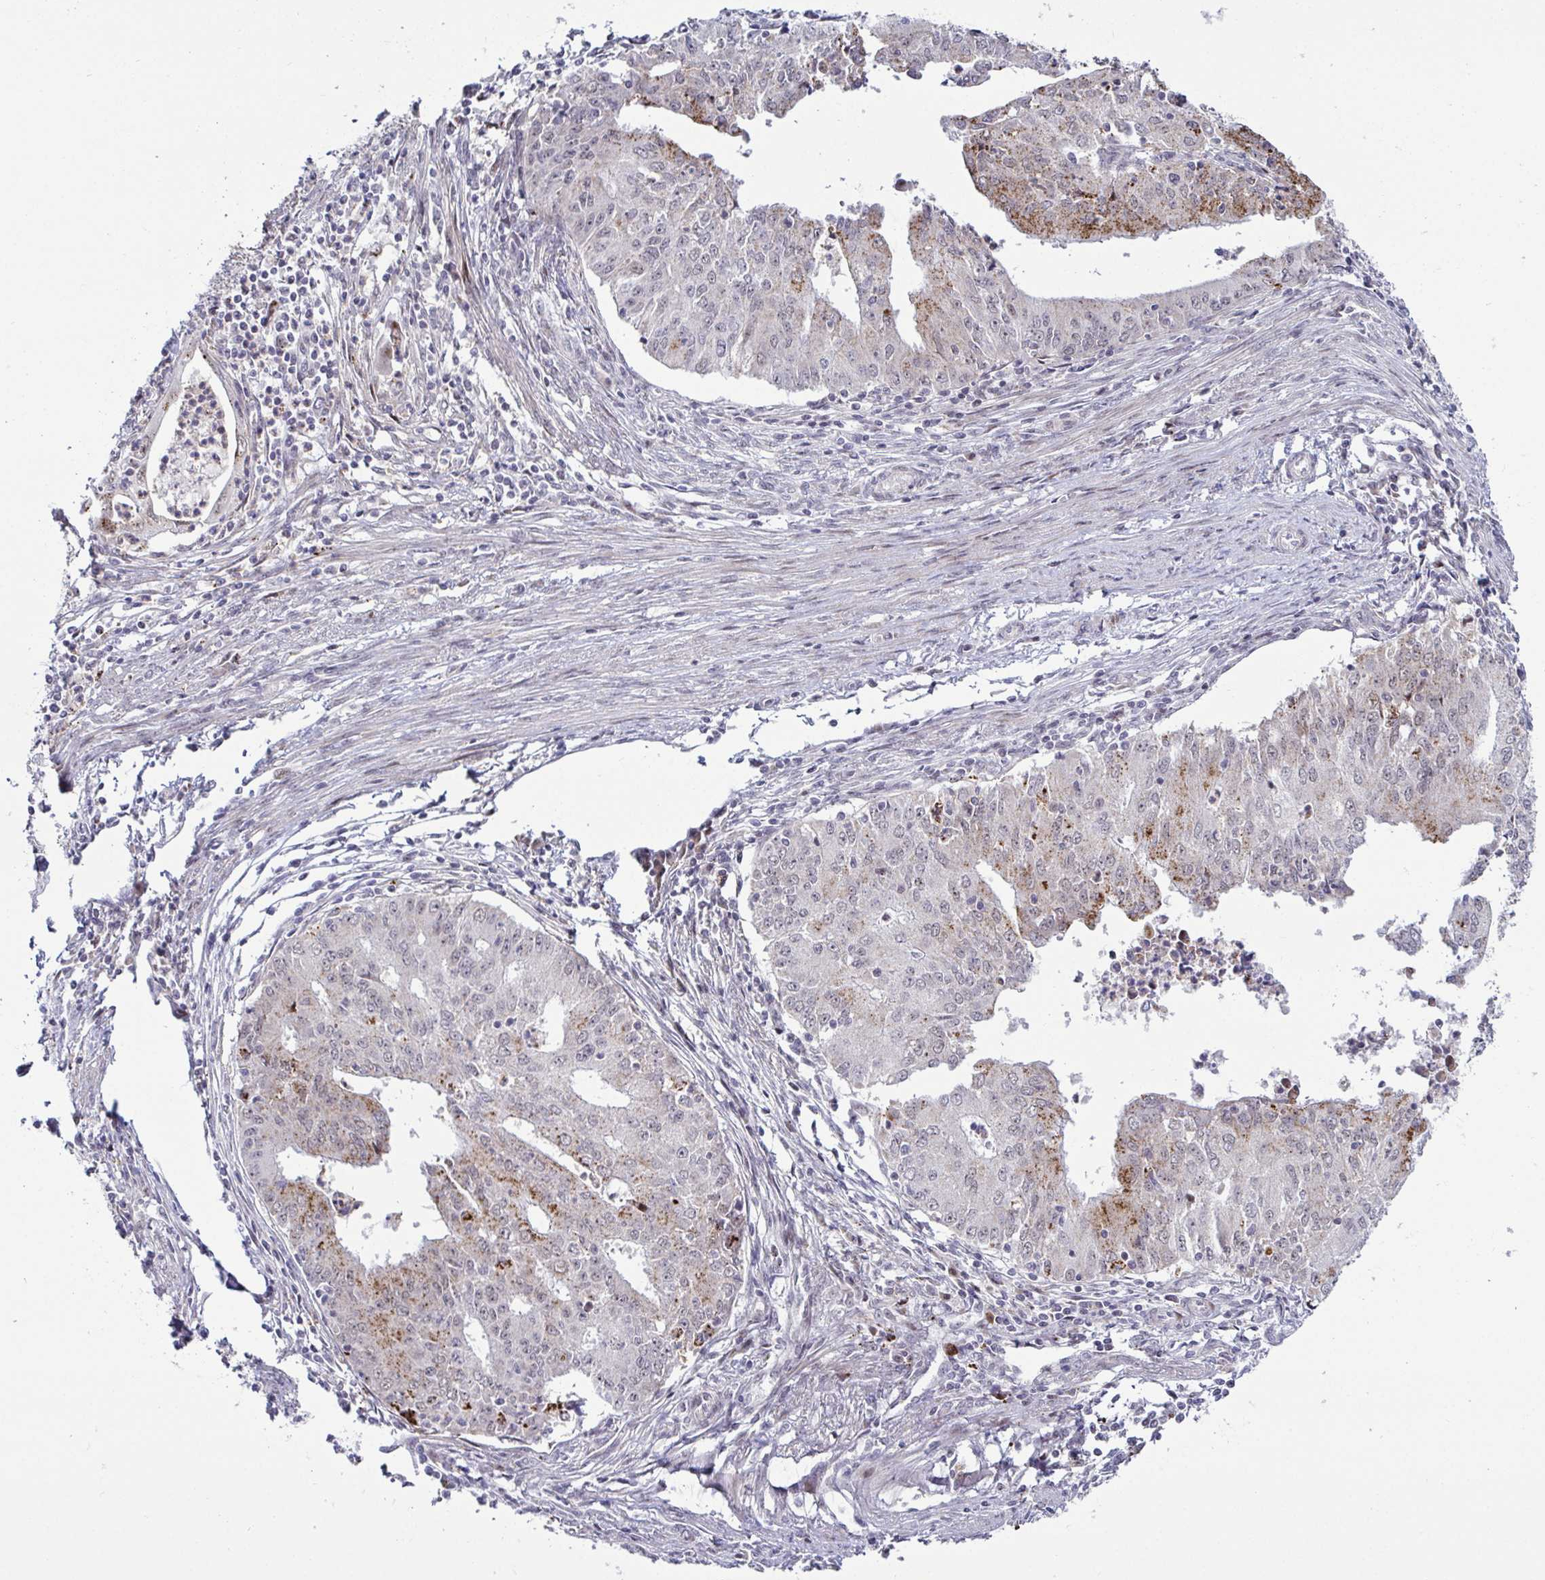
{"staining": {"intensity": "moderate", "quantity": "<25%", "location": "cytoplasmic/membranous"}, "tissue": "endometrial cancer", "cell_type": "Tumor cells", "image_type": "cancer", "snomed": [{"axis": "morphology", "description": "Adenocarcinoma, NOS"}, {"axis": "topography", "description": "Endometrium"}], "caption": "Protein expression analysis of adenocarcinoma (endometrial) displays moderate cytoplasmic/membranous positivity in approximately <25% of tumor cells.", "gene": "DZIP1", "patient": {"sex": "female", "age": 50}}